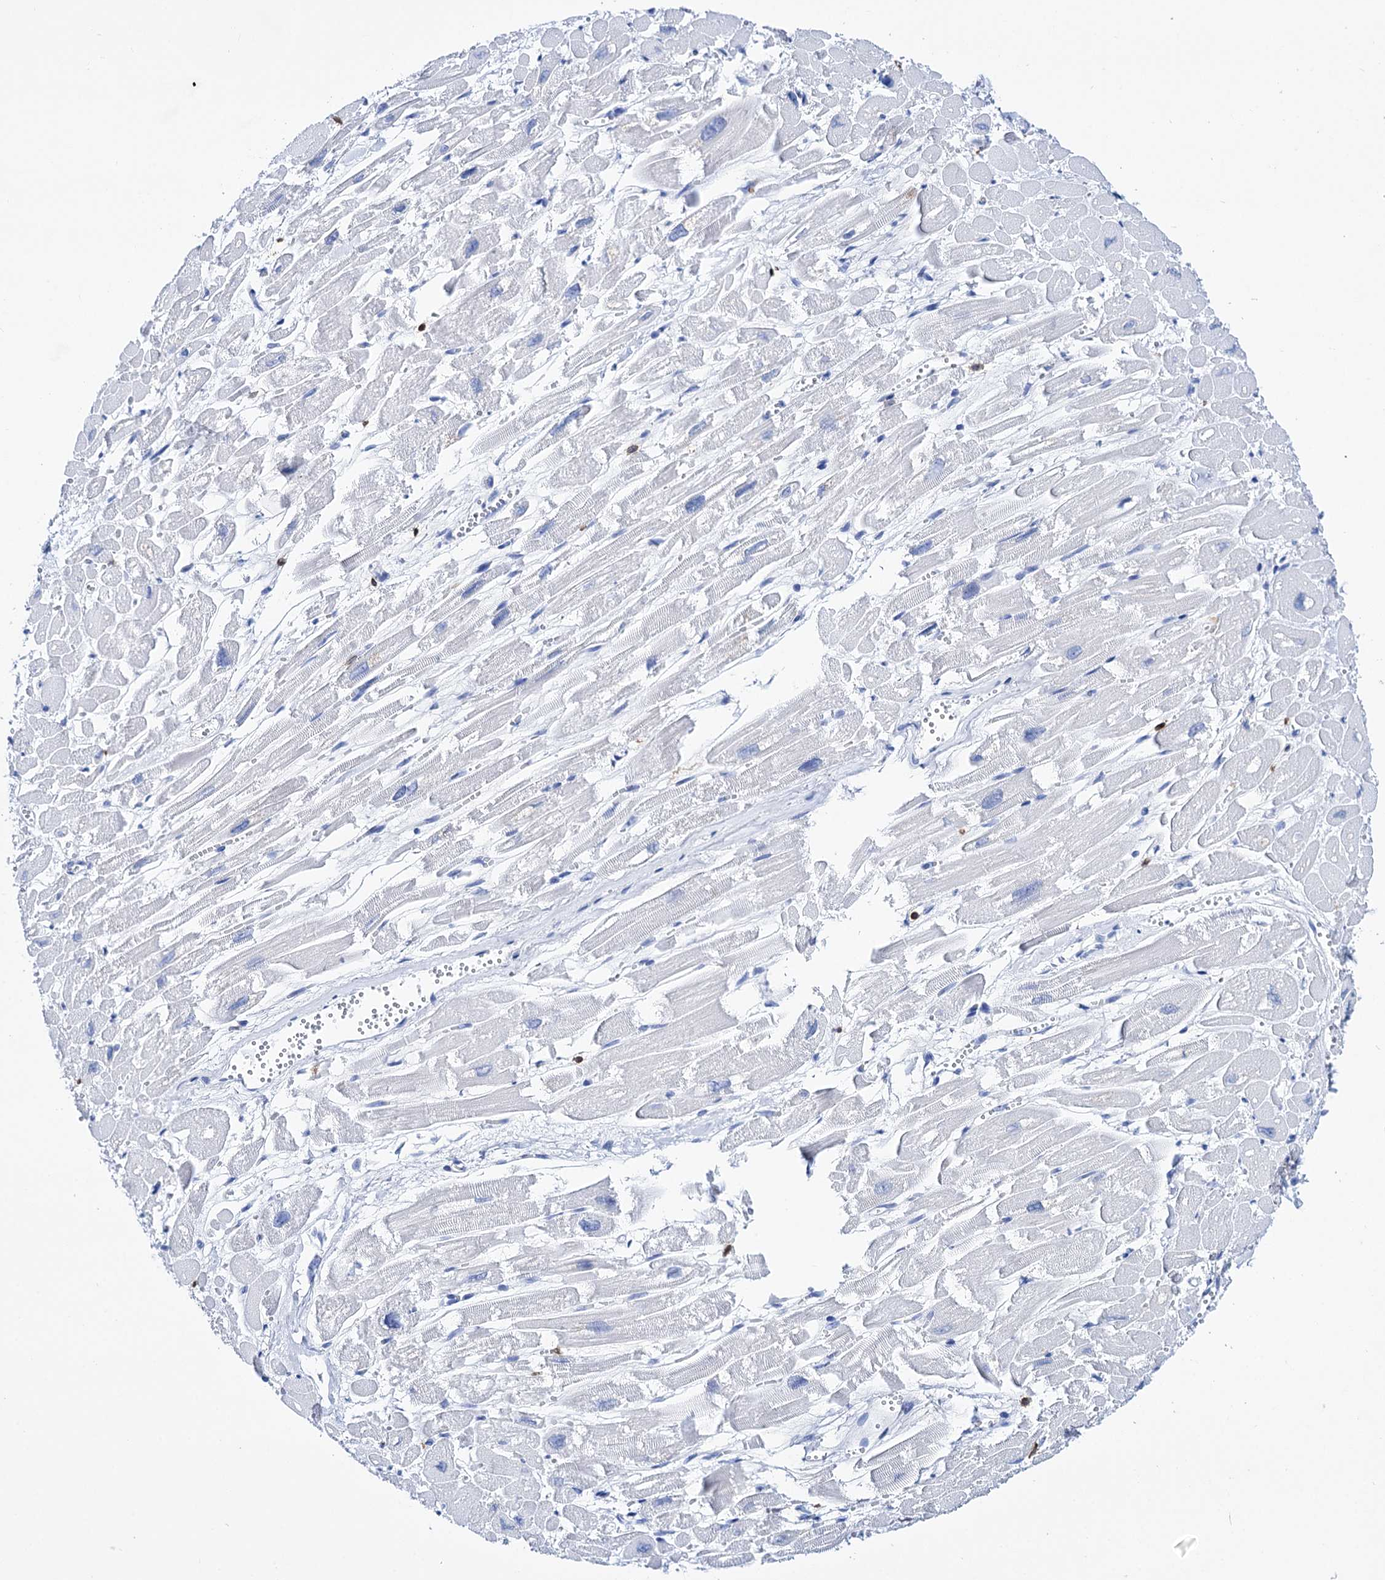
{"staining": {"intensity": "negative", "quantity": "none", "location": "none"}, "tissue": "heart muscle", "cell_type": "Cardiomyocytes", "image_type": "normal", "snomed": [{"axis": "morphology", "description": "Normal tissue, NOS"}, {"axis": "topography", "description": "Heart"}], "caption": "Cardiomyocytes show no significant protein expression in normal heart muscle.", "gene": "DEF6", "patient": {"sex": "male", "age": 54}}